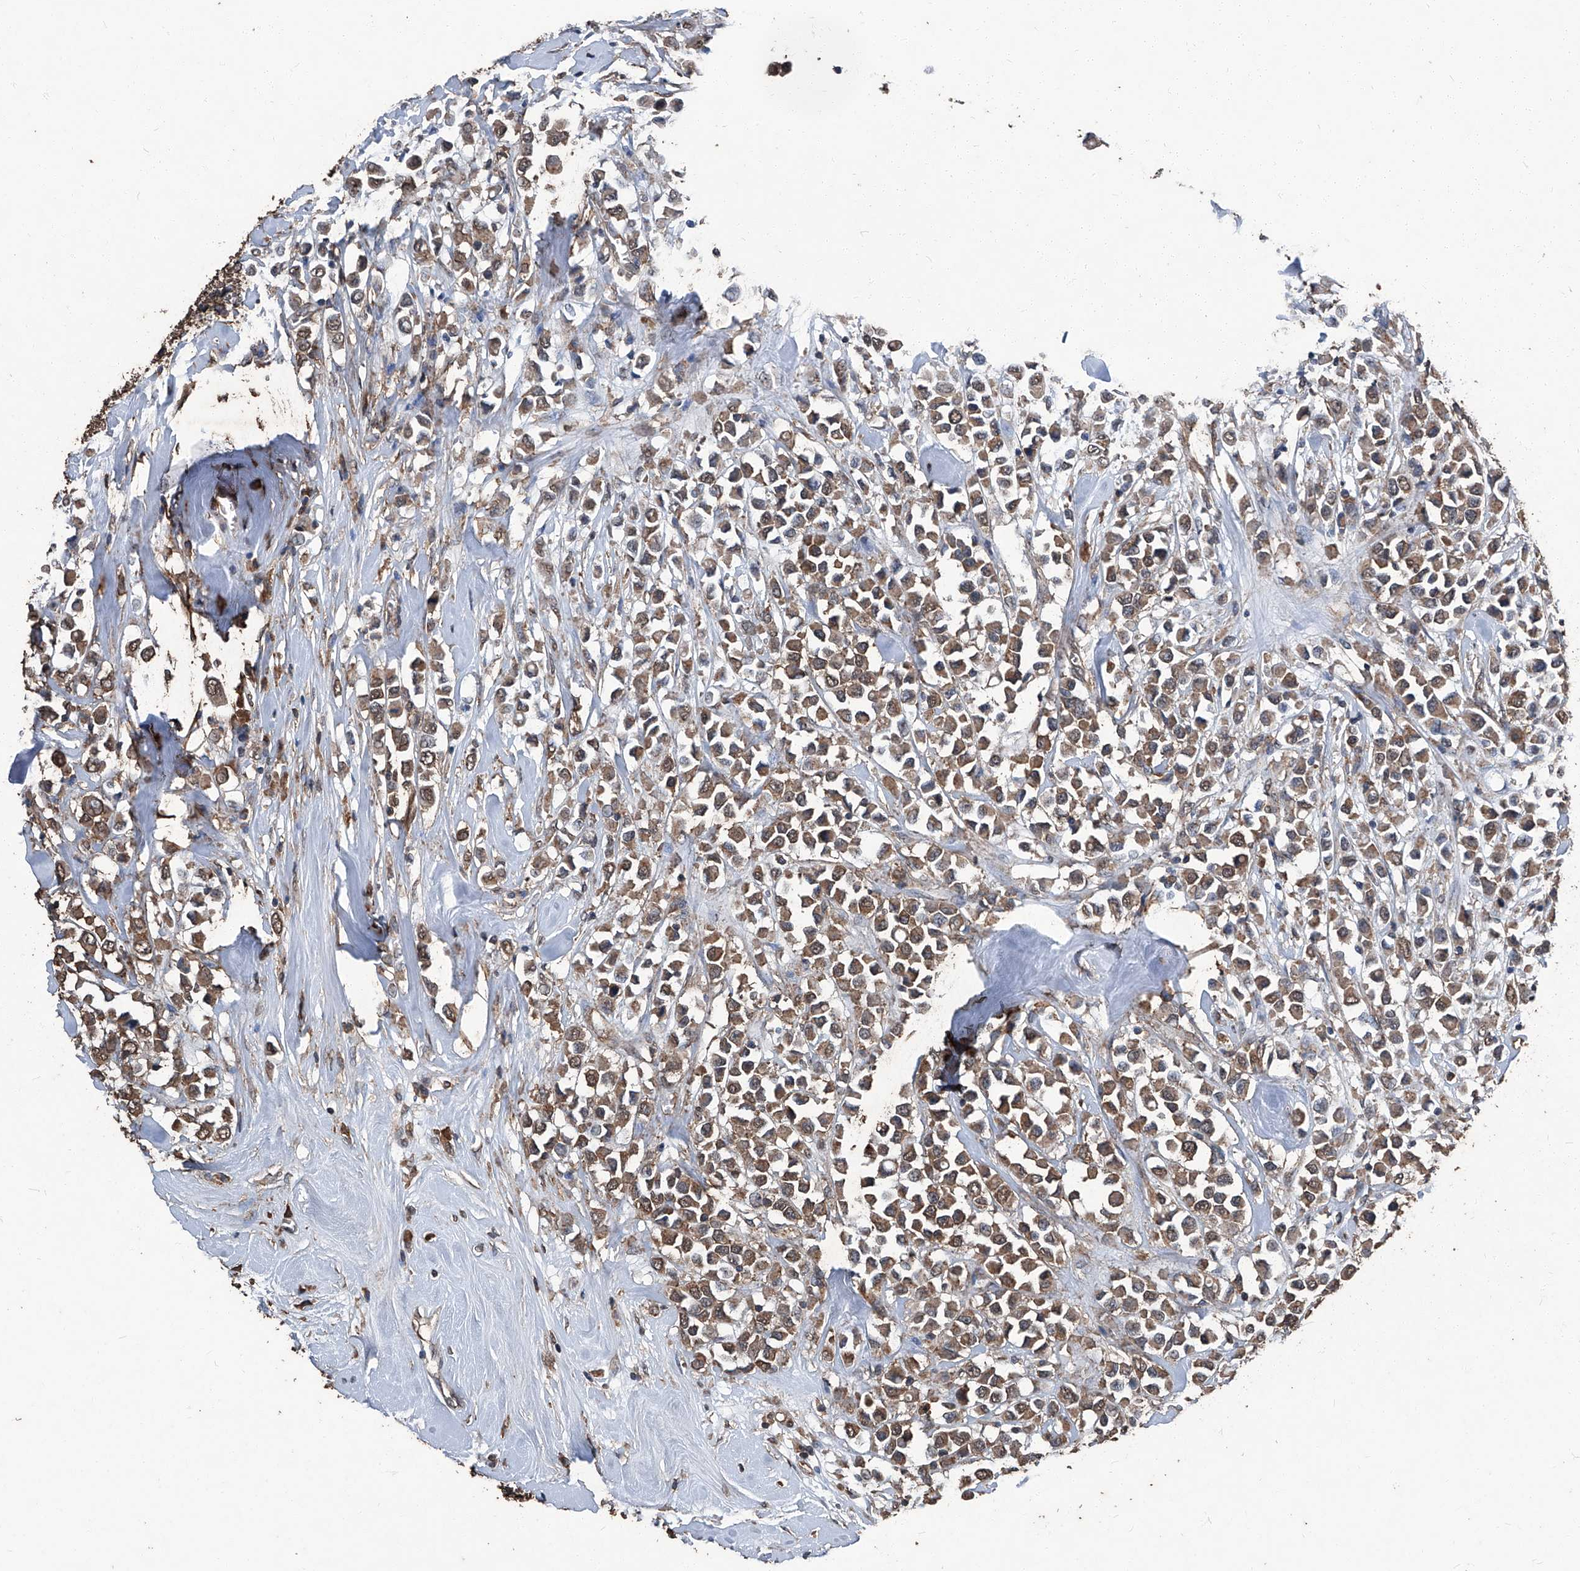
{"staining": {"intensity": "moderate", "quantity": ">75%", "location": "cytoplasmic/membranous"}, "tissue": "breast cancer", "cell_type": "Tumor cells", "image_type": "cancer", "snomed": [{"axis": "morphology", "description": "Duct carcinoma"}, {"axis": "topography", "description": "Breast"}], "caption": "A brown stain shows moderate cytoplasmic/membranous positivity of a protein in breast cancer (invasive ductal carcinoma) tumor cells. (DAB (3,3'-diaminobenzidine) = brown stain, brightfield microscopy at high magnification).", "gene": "STARD7", "patient": {"sex": "female", "age": 61}}